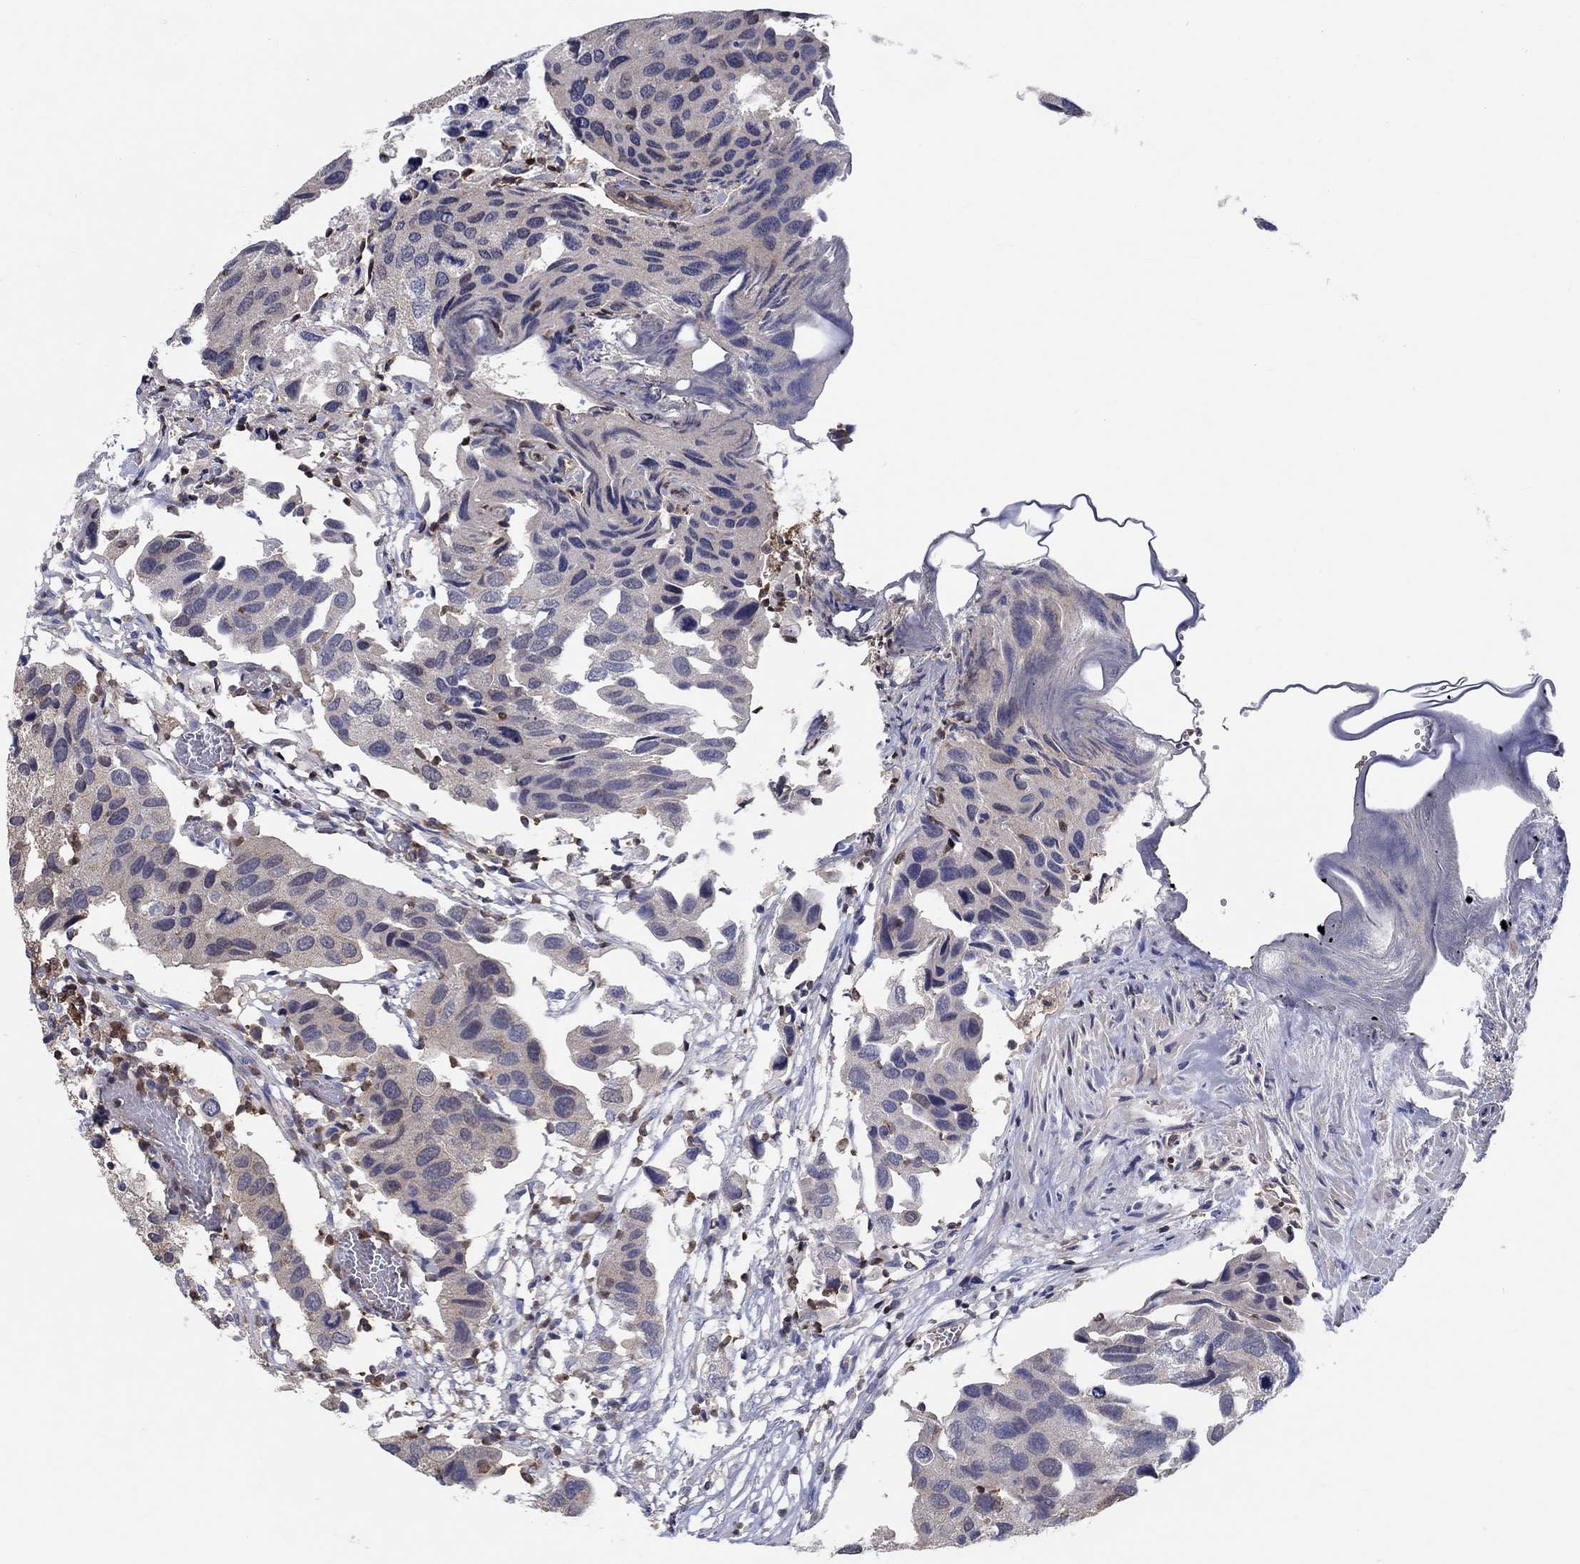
{"staining": {"intensity": "weak", "quantity": "<25%", "location": "cytoplasmic/membranous"}, "tissue": "urothelial cancer", "cell_type": "Tumor cells", "image_type": "cancer", "snomed": [{"axis": "morphology", "description": "Urothelial carcinoma, High grade"}, {"axis": "topography", "description": "Urinary bladder"}], "caption": "Immunohistochemistry histopathology image of urothelial cancer stained for a protein (brown), which exhibits no positivity in tumor cells.", "gene": "AGFG2", "patient": {"sex": "male", "age": 79}}